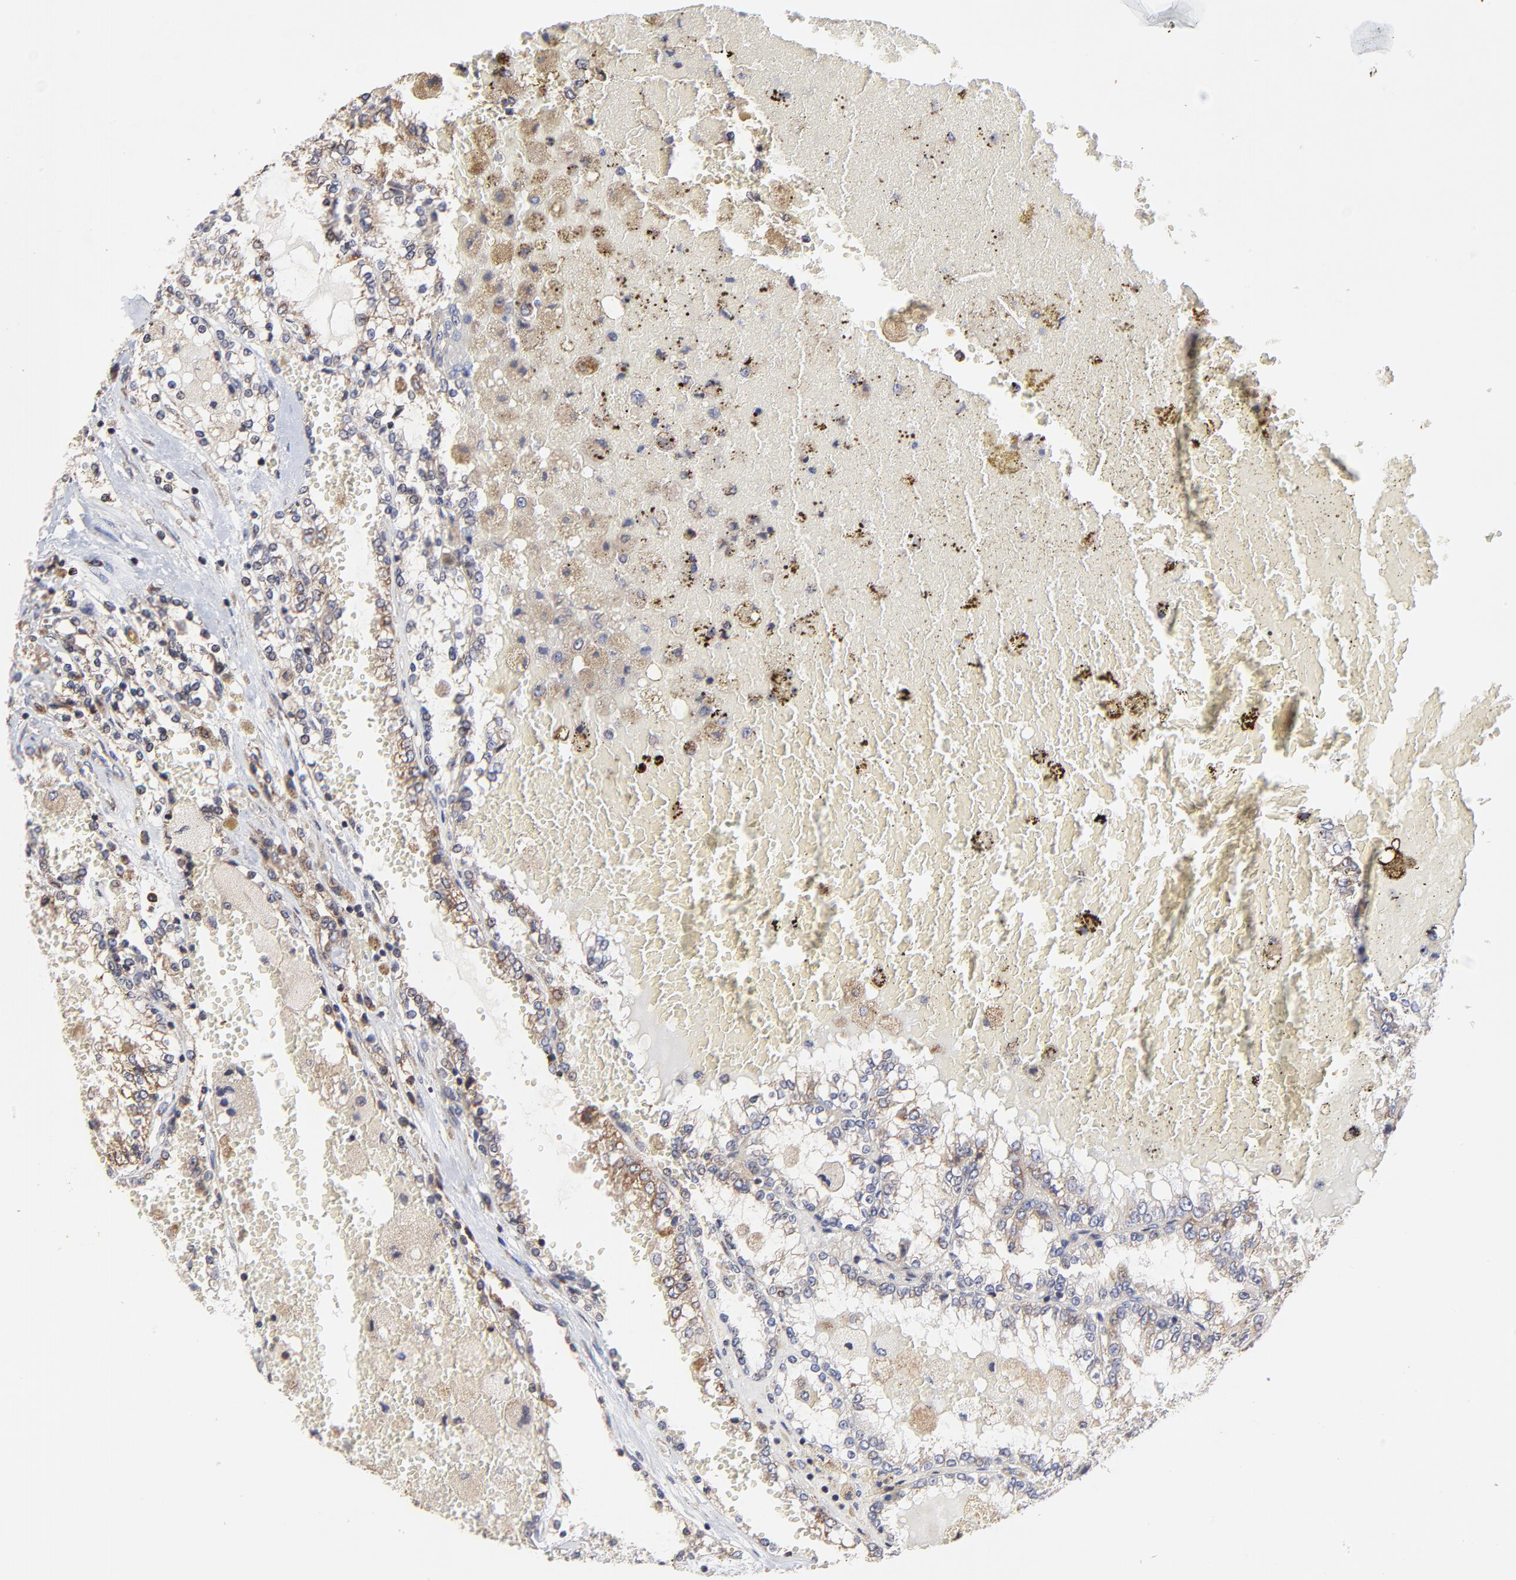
{"staining": {"intensity": "moderate", "quantity": "25%-75%", "location": "cytoplasmic/membranous"}, "tissue": "renal cancer", "cell_type": "Tumor cells", "image_type": "cancer", "snomed": [{"axis": "morphology", "description": "Adenocarcinoma, NOS"}, {"axis": "topography", "description": "Kidney"}], "caption": "Renal cancer was stained to show a protein in brown. There is medium levels of moderate cytoplasmic/membranous expression in about 25%-75% of tumor cells.", "gene": "ZNF550", "patient": {"sex": "female", "age": 56}}